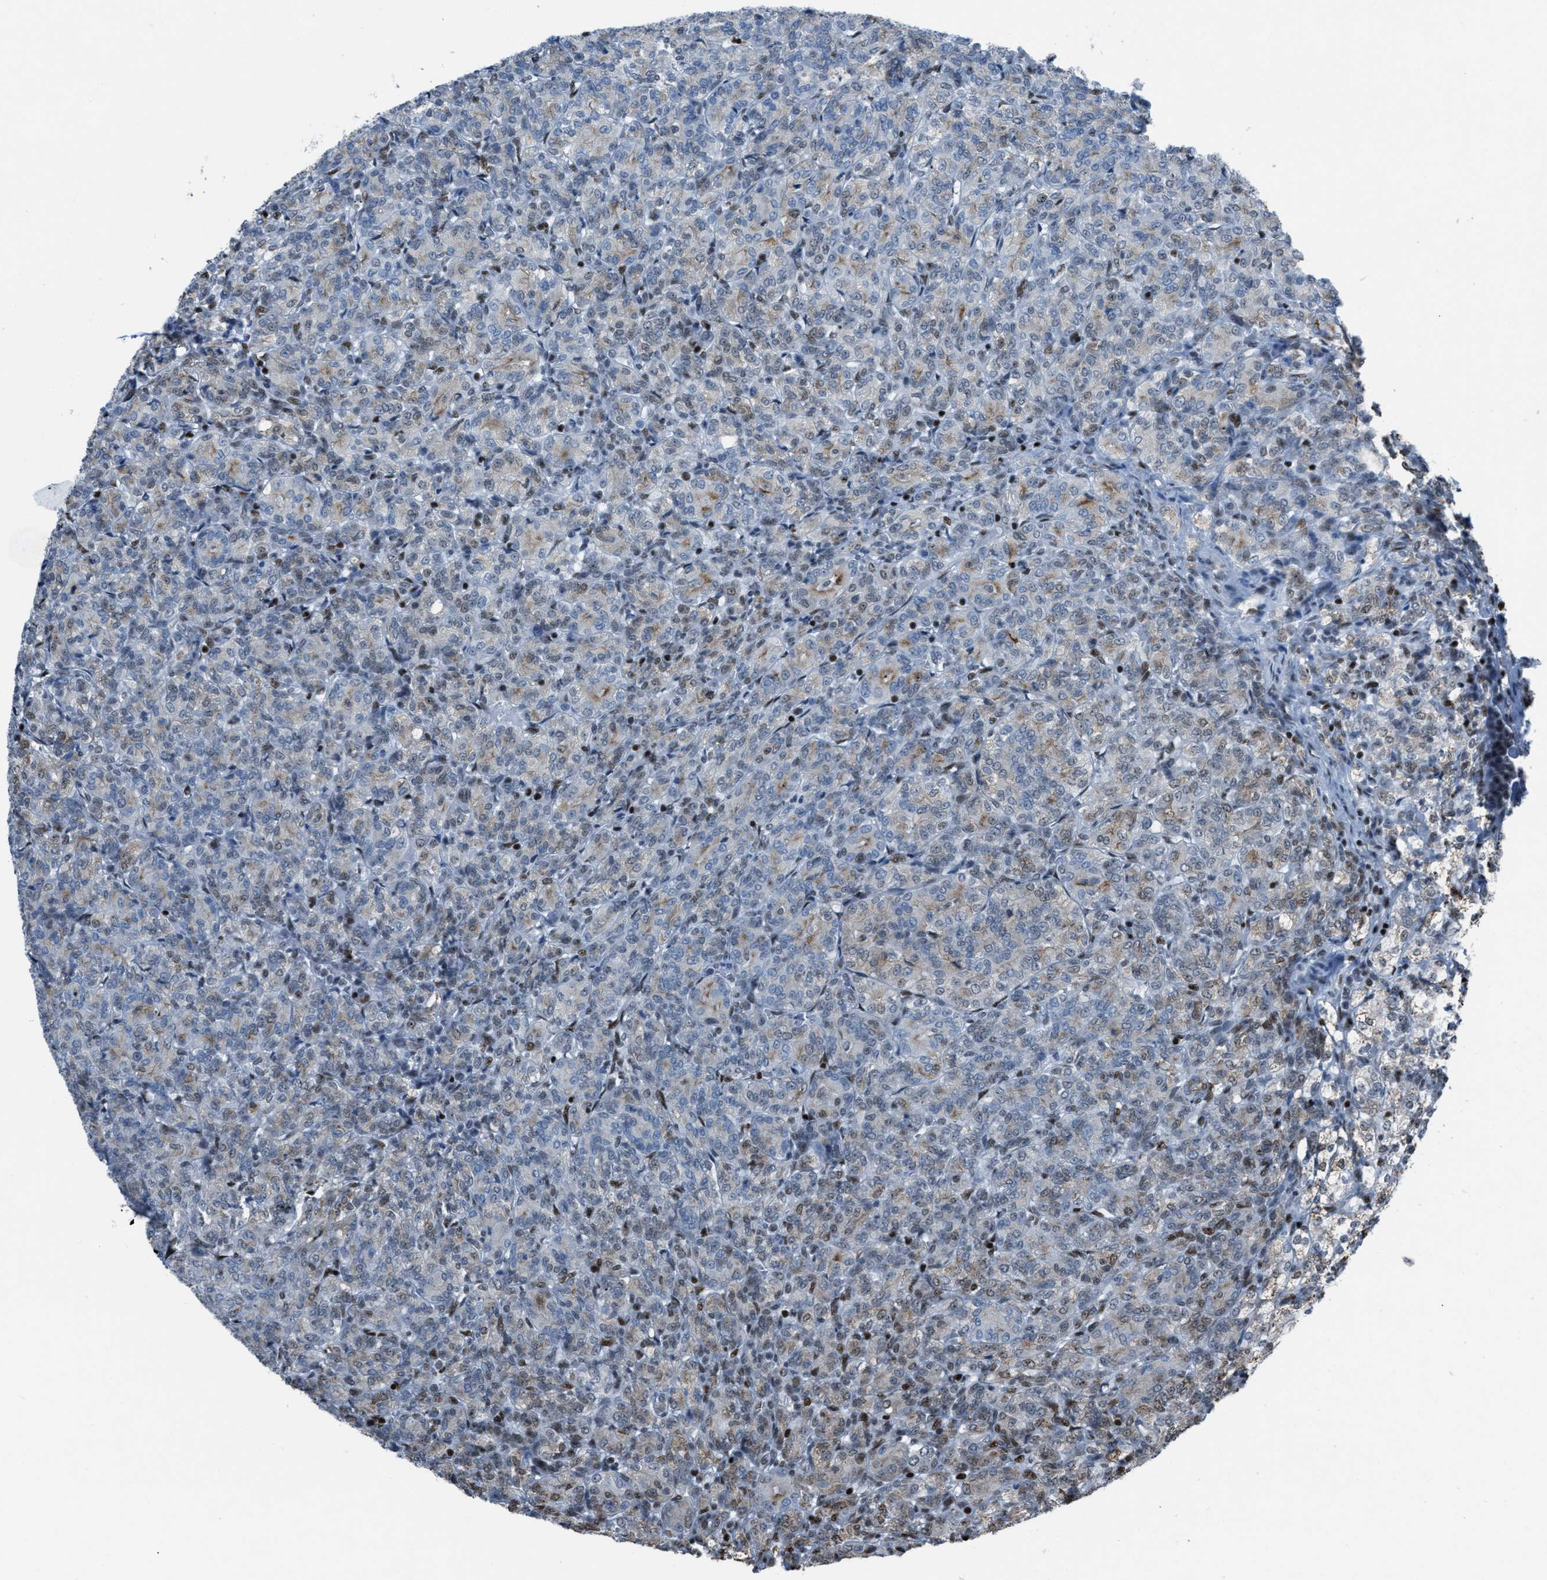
{"staining": {"intensity": "moderate", "quantity": "<25%", "location": "cytoplasmic/membranous,nuclear"}, "tissue": "renal cancer", "cell_type": "Tumor cells", "image_type": "cancer", "snomed": [{"axis": "morphology", "description": "Adenocarcinoma, NOS"}, {"axis": "topography", "description": "Kidney"}], "caption": "Immunohistochemistry (IHC) image of renal adenocarcinoma stained for a protein (brown), which demonstrates low levels of moderate cytoplasmic/membranous and nuclear staining in about <25% of tumor cells.", "gene": "SLFN5", "patient": {"sex": "male", "age": 77}}